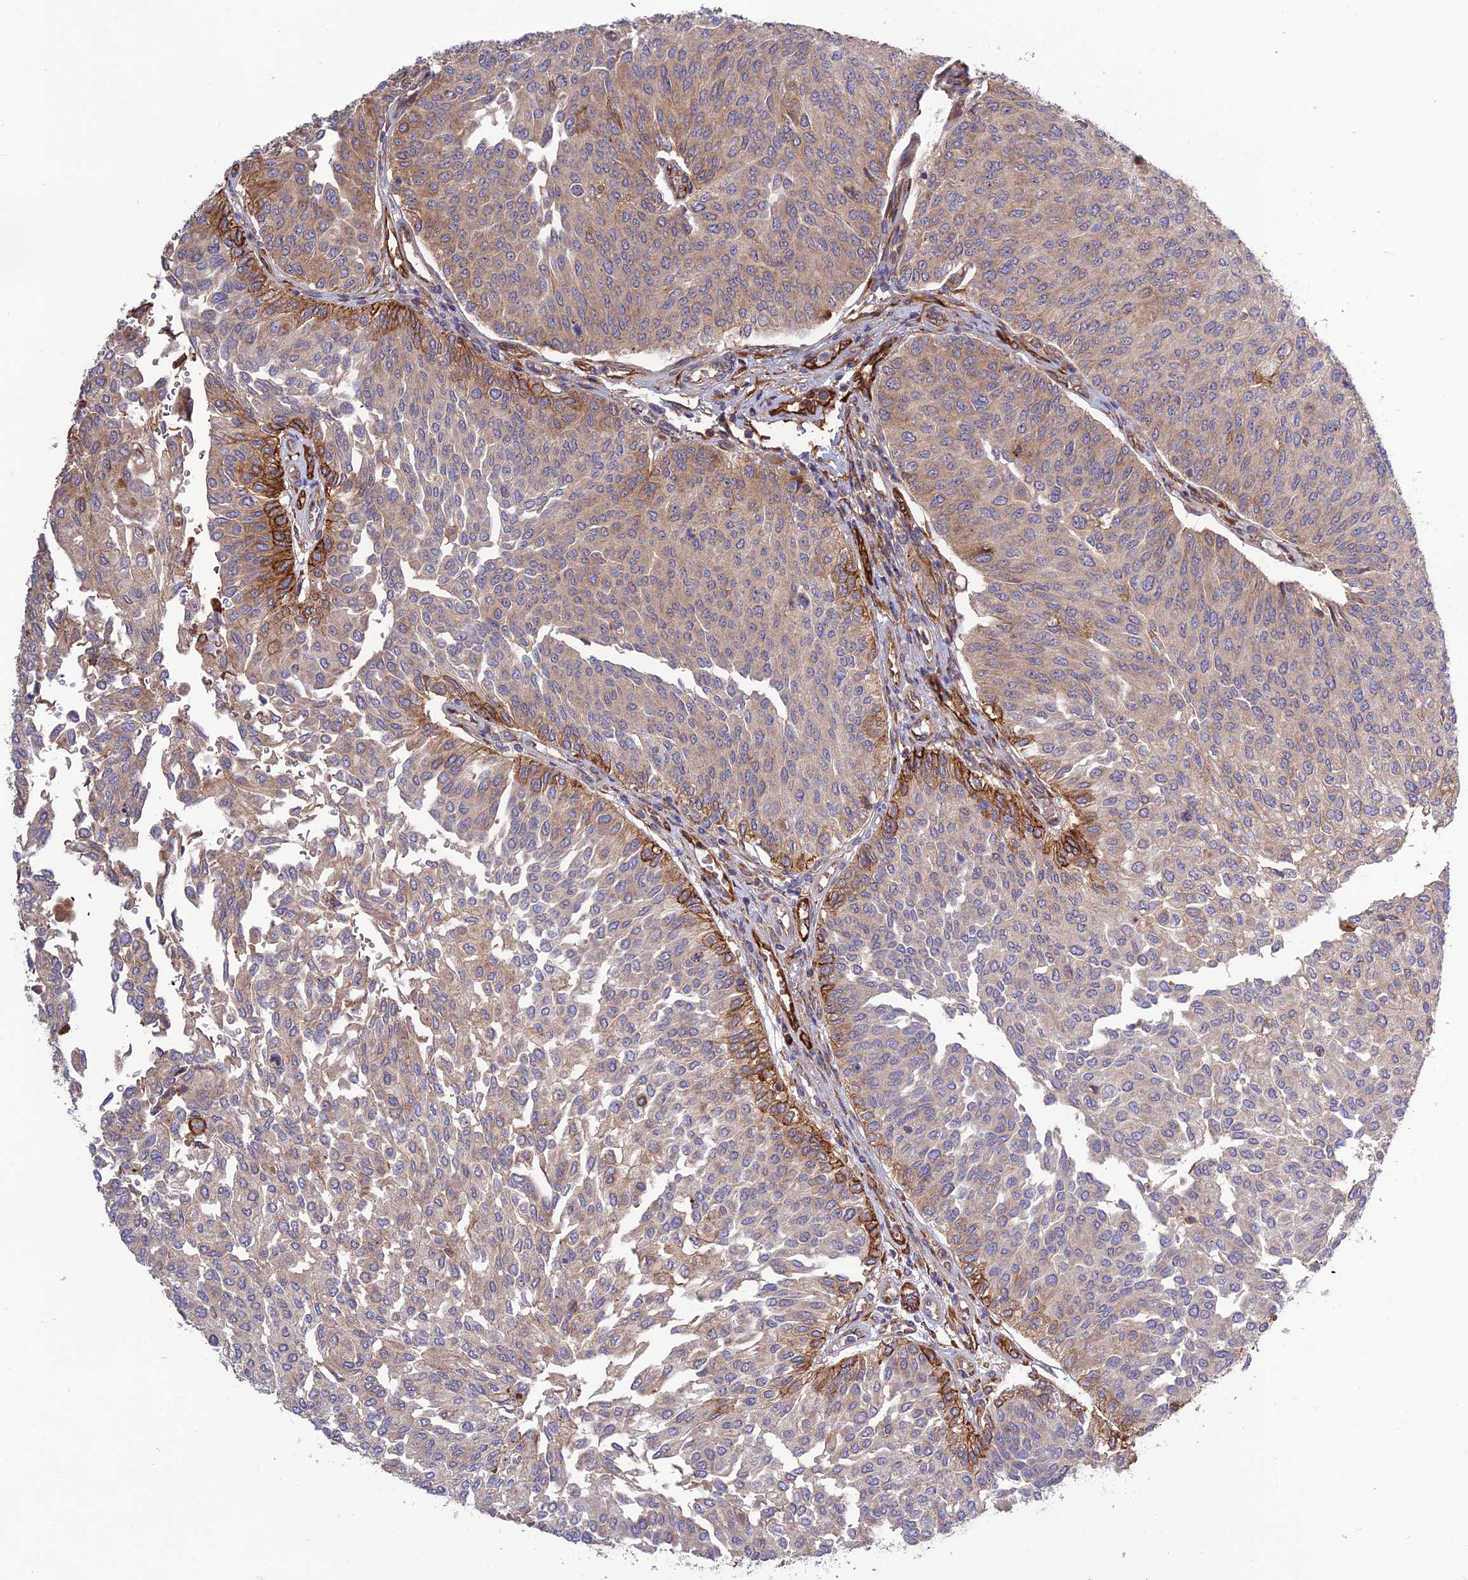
{"staining": {"intensity": "moderate", "quantity": "25%-75%", "location": "cytoplasmic/membranous"}, "tissue": "urothelial cancer", "cell_type": "Tumor cells", "image_type": "cancer", "snomed": [{"axis": "morphology", "description": "Urothelial carcinoma, High grade"}, {"axis": "topography", "description": "Urinary bladder"}], "caption": "DAB immunohistochemical staining of urothelial carcinoma (high-grade) demonstrates moderate cytoplasmic/membranous protein expression in about 25%-75% of tumor cells. The staining was performed using DAB to visualize the protein expression in brown, while the nuclei were stained in blue with hematoxylin (Magnification: 20x).", "gene": "CRTAP", "patient": {"sex": "female", "age": 79}}